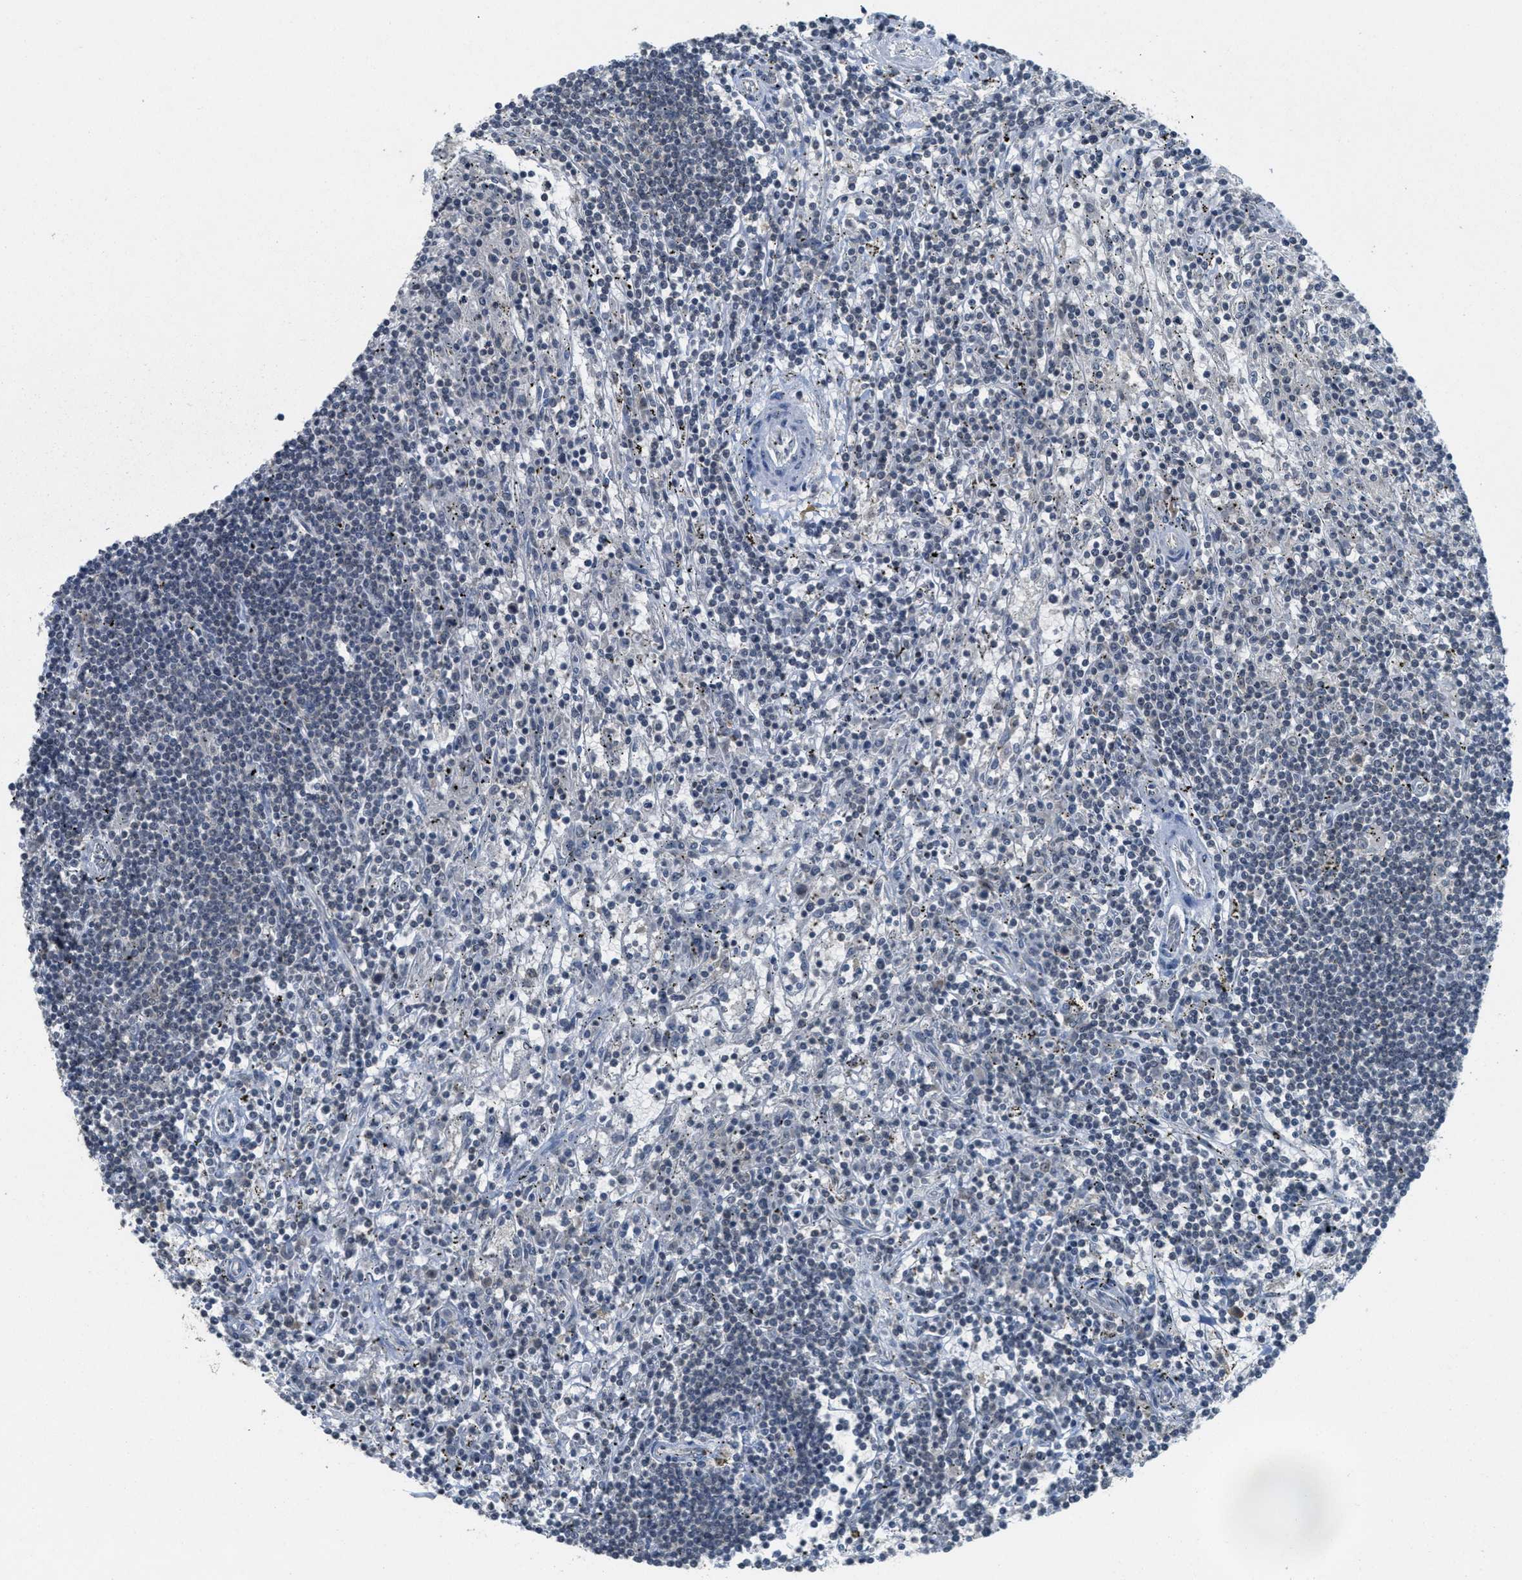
{"staining": {"intensity": "negative", "quantity": "none", "location": "none"}, "tissue": "lymphoma", "cell_type": "Tumor cells", "image_type": "cancer", "snomed": [{"axis": "morphology", "description": "Malignant lymphoma, non-Hodgkin's type, Low grade"}, {"axis": "topography", "description": "Spleen"}], "caption": "A high-resolution micrograph shows immunohistochemistry (IHC) staining of low-grade malignant lymphoma, non-Hodgkin's type, which demonstrates no significant expression in tumor cells.", "gene": "DNAJB1", "patient": {"sex": "male", "age": 76}}